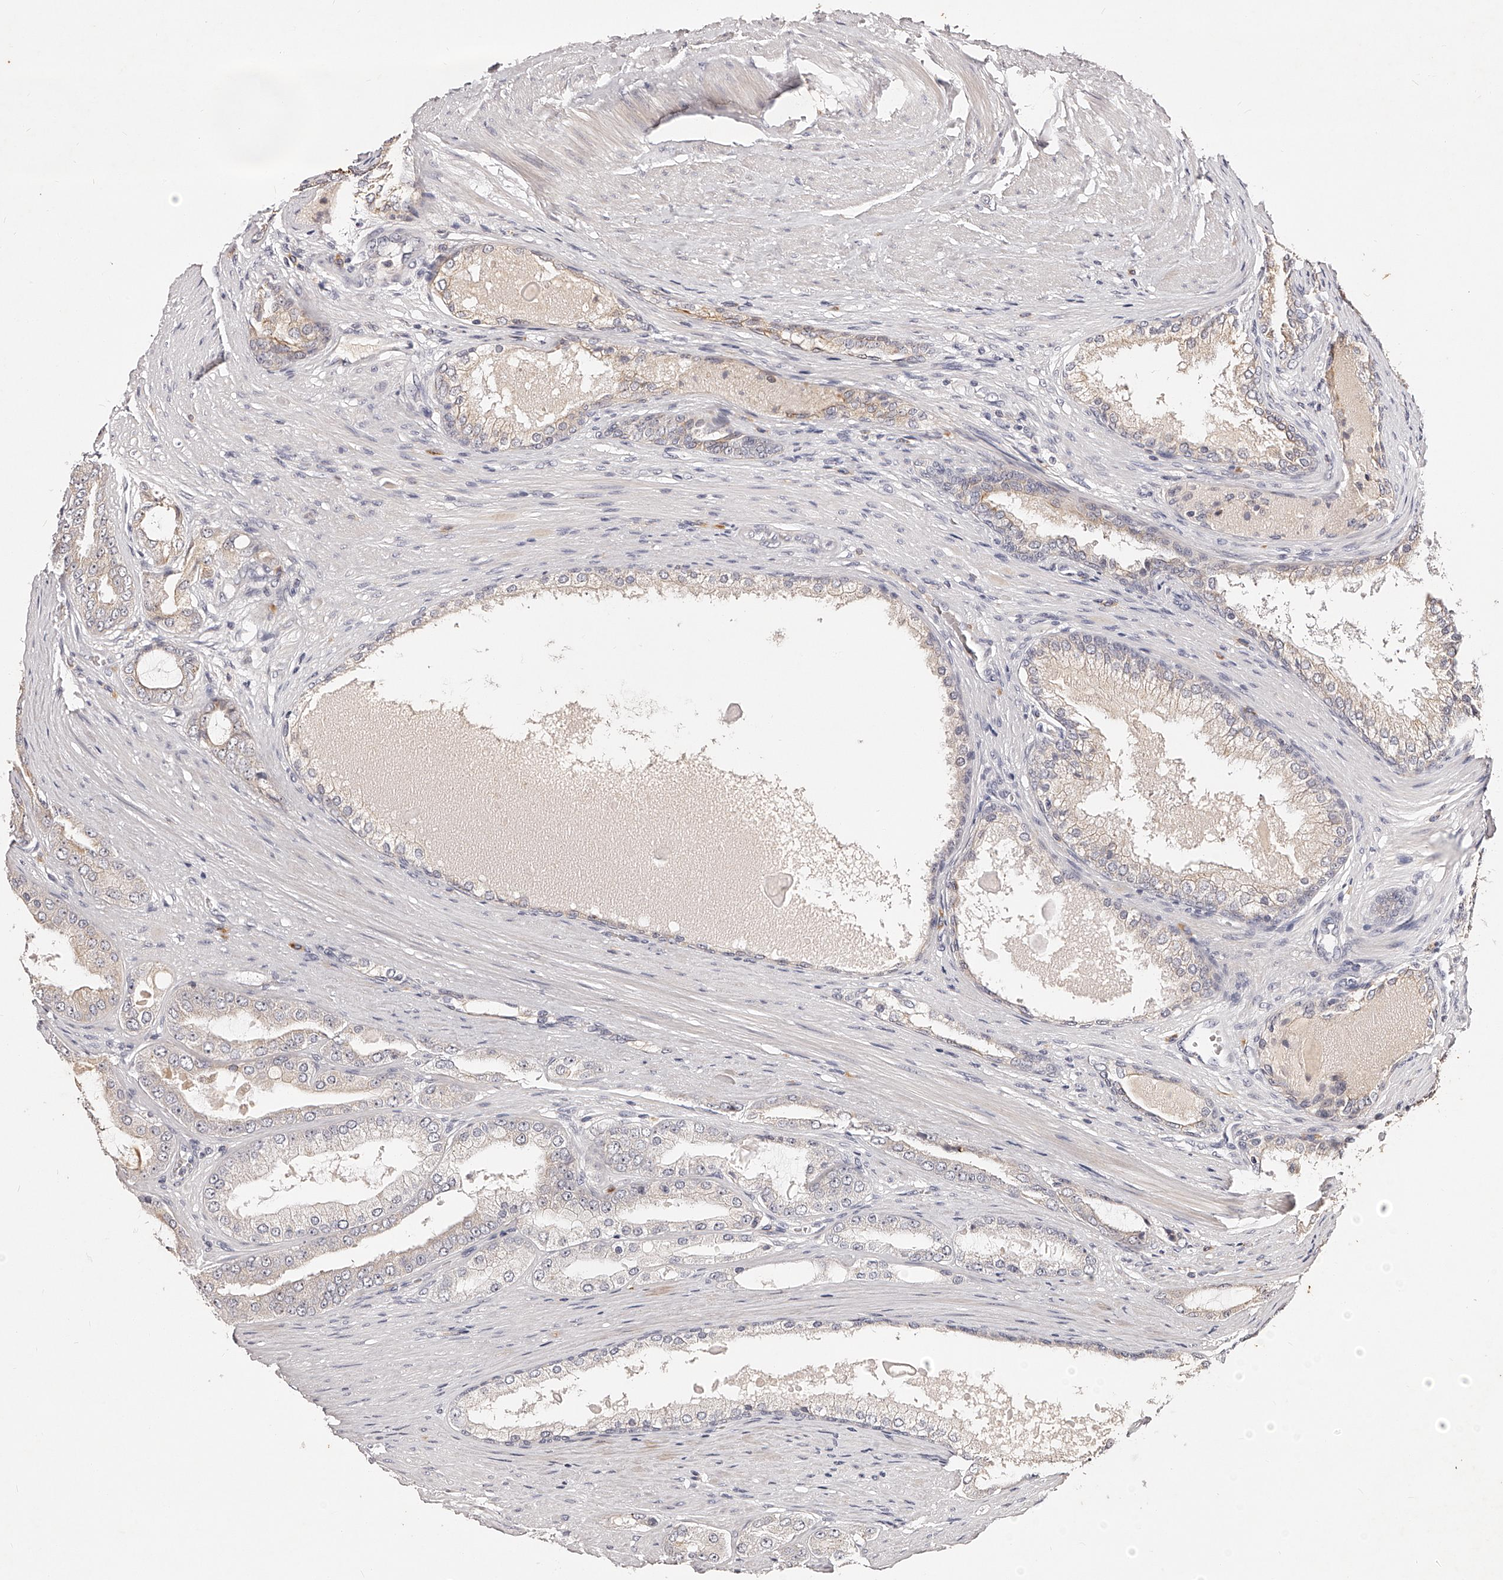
{"staining": {"intensity": "negative", "quantity": "none", "location": "none"}, "tissue": "prostate cancer", "cell_type": "Tumor cells", "image_type": "cancer", "snomed": [{"axis": "morphology", "description": "Adenocarcinoma, High grade"}, {"axis": "topography", "description": "Prostate"}], "caption": "DAB immunohistochemical staining of high-grade adenocarcinoma (prostate) displays no significant expression in tumor cells.", "gene": "PHACTR1", "patient": {"sex": "male", "age": 60}}